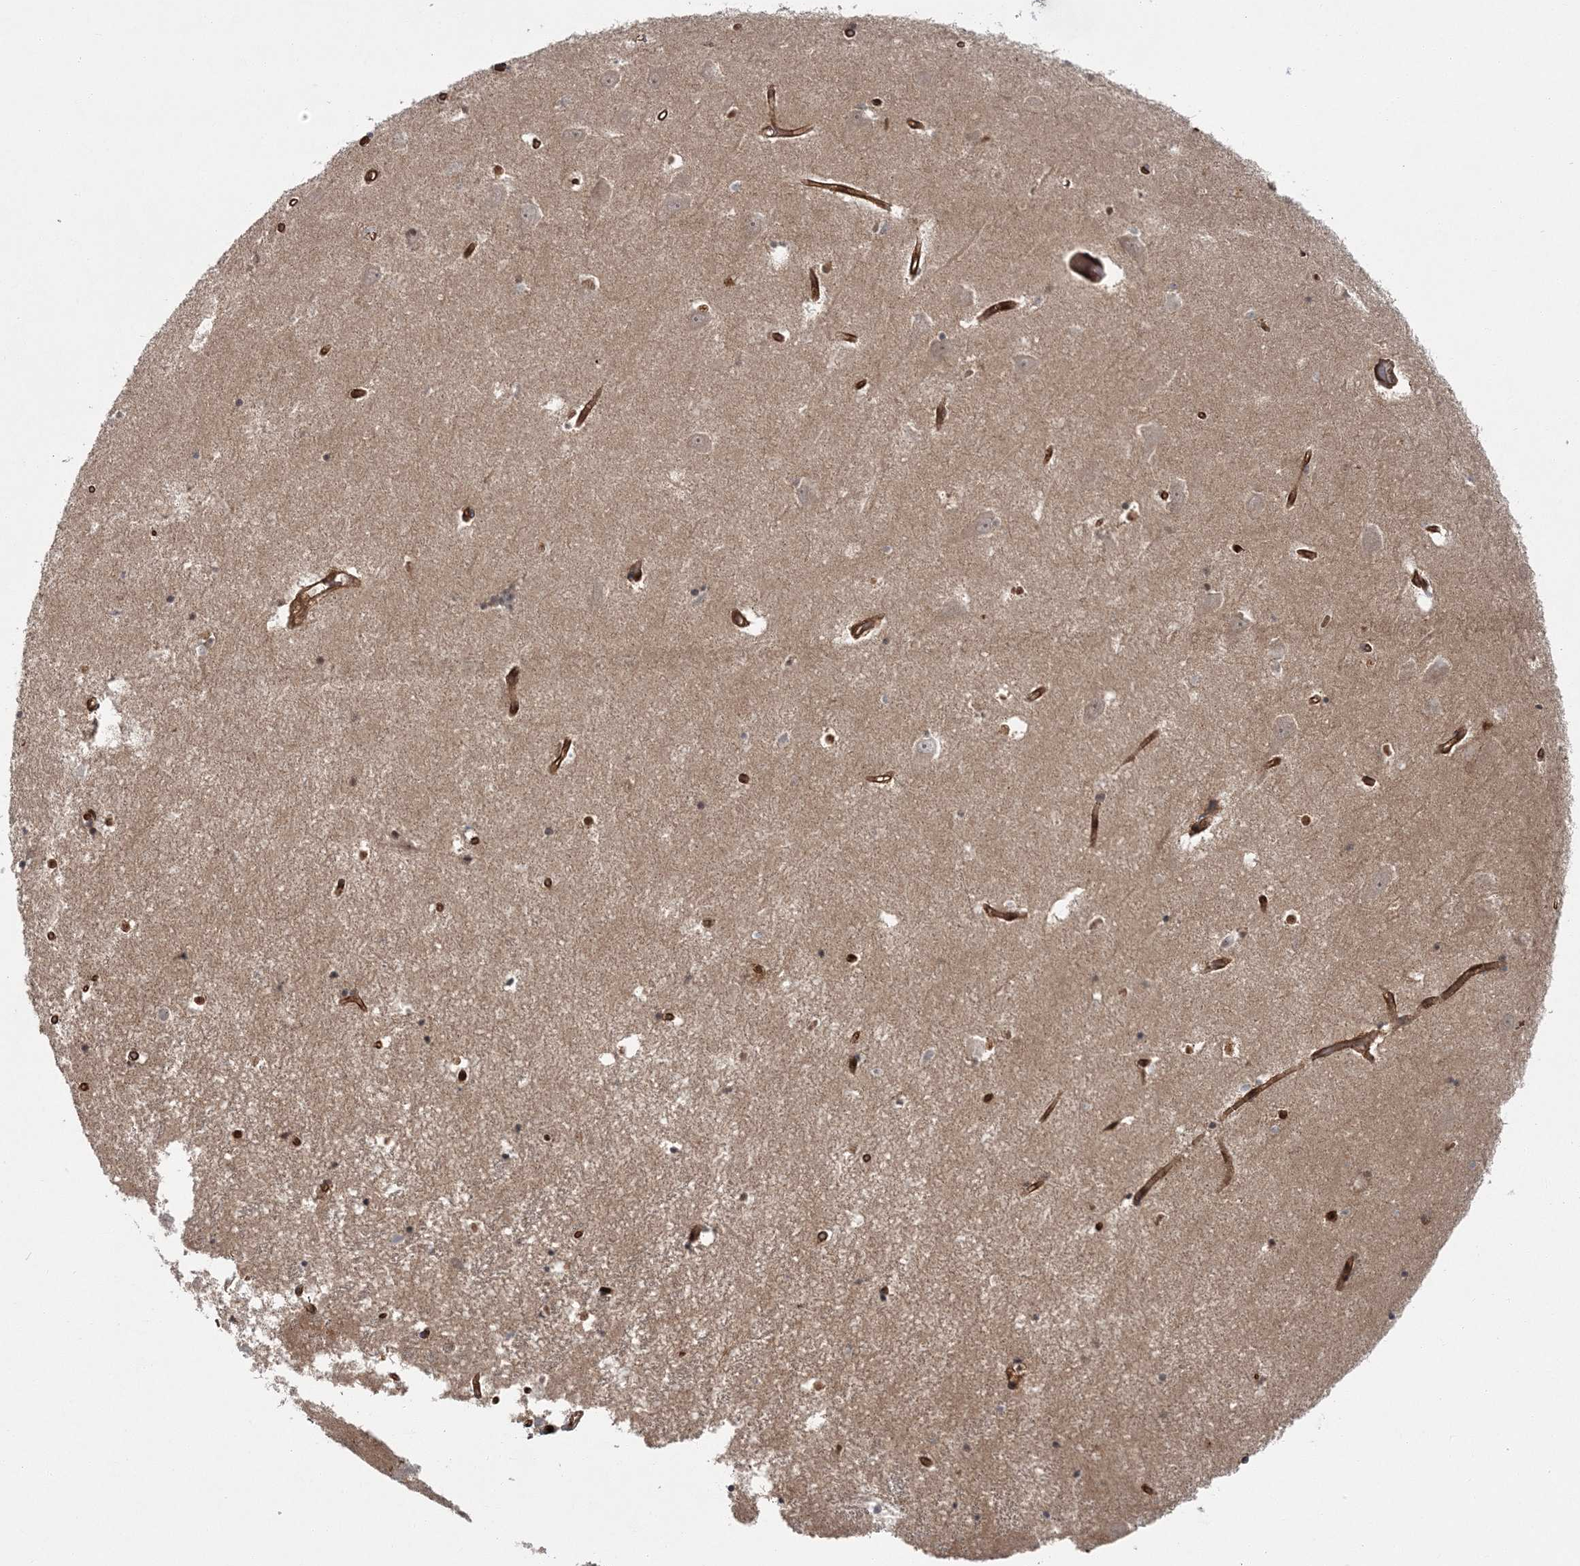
{"staining": {"intensity": "weak", "quantity": "25%-75%", "location": "cytoplasmic/membranous,nuclear"}, "tissue": "hippocampus", "cell_type": "Glial cells", "image_type": "normal", "snomed": [{"axis": "morphology", "description": "Normal tissue, NOS"}, {"axis": "topography", "description": "Hippocampus"}], "caption": "This micrograph reveals immunohistochemistry (IHC) staining of benign hippocampus, with low weak cytoplasmic/membranous,nuclear staining in approximately 25%-75% of glial cells.", "gene": "RGCC", "patient": {"sex": "male", "age": 70}}